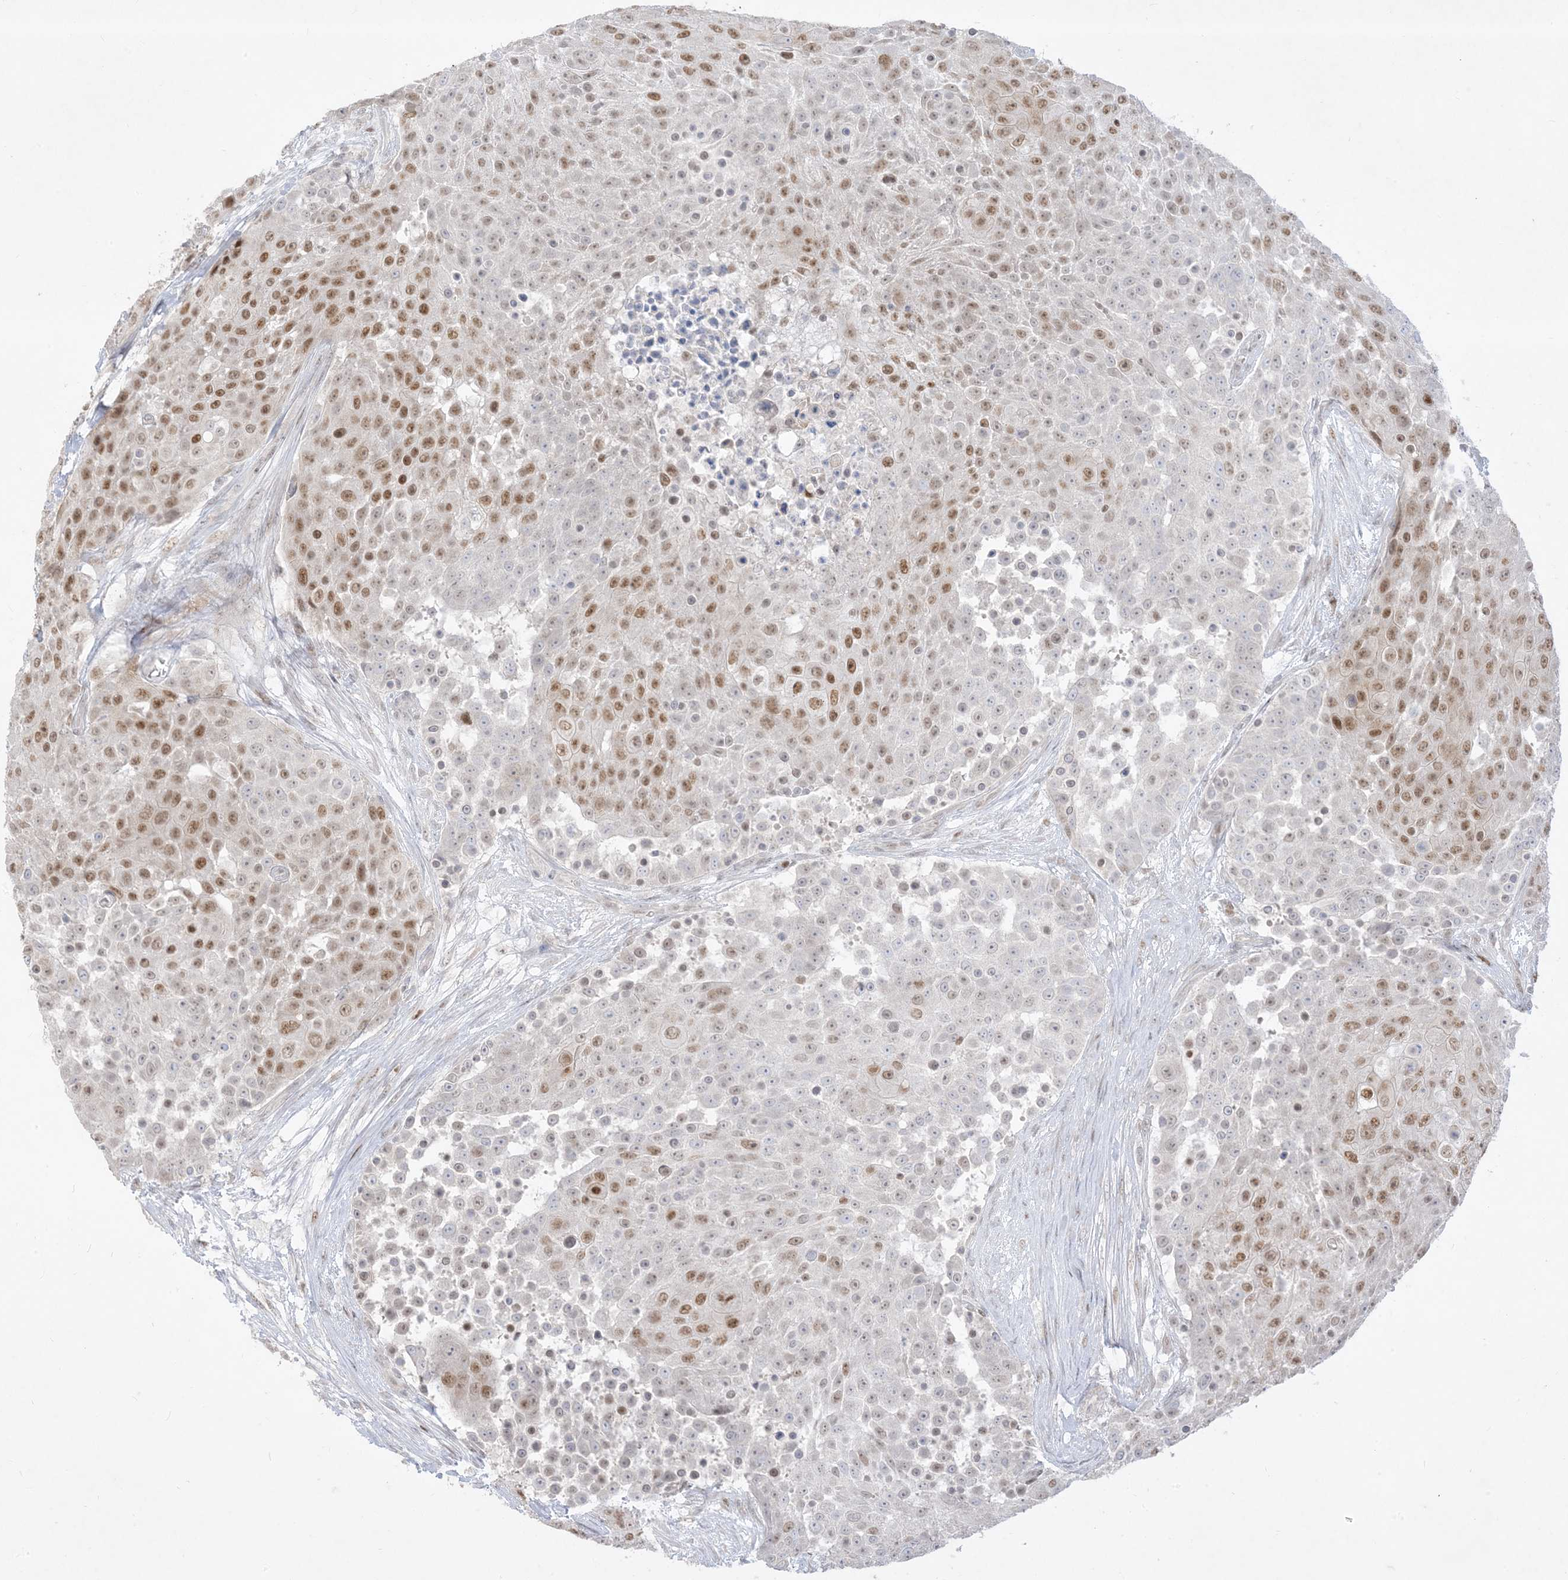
{"staining": {"intensity": "moderate", "quantity": "25%-75%", "location": "nuclear"}, "tissue": "urothelial cancer", "cell_type": "Tumor cells", "image_type": "cancer", "snomed": [{"axis": "morphology", "description": "Urothelial carcinoma, High grade"}, {"axis": "topography", "description": "Urinary bladder"}], "caption": "Moderate nuclear protein positivity is seen in approximately 25%-75% of tumor cells in urothelial cancer.", "gene": "BHLHE40", "patient": {"sex": "female", "age": 63}}